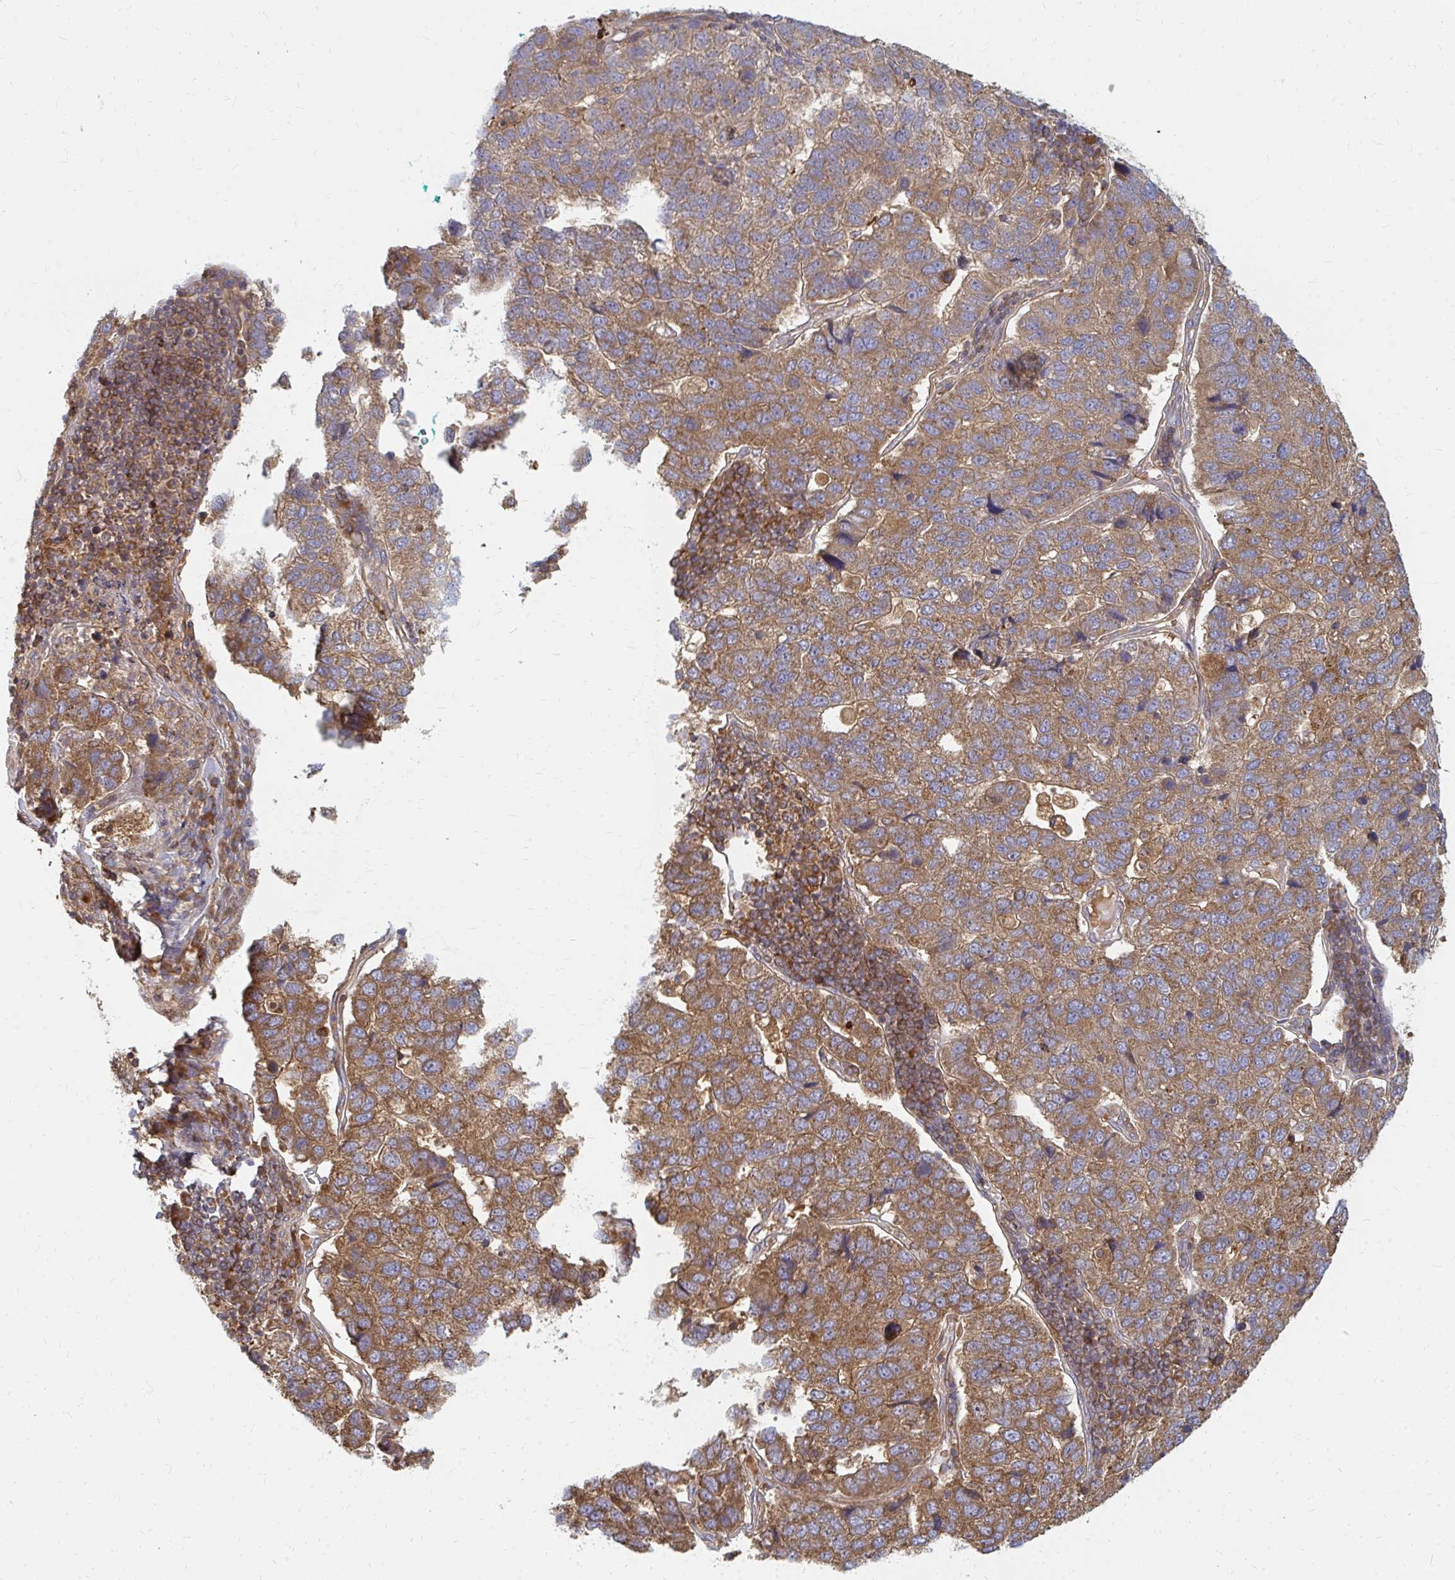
{"staining": {"intensity": "moderate", "quantity": ">75%", "location": "cytoplasmic/membranous"}, "tissue": "pancreatic cancer", "cell_type": "Tumor cells", "image_type": "cancer", "snomed": [{"axis": "morphology", "description": "Adenocarcinoma, NOS"}, {"axis": "topography", "description": "Pancreas"}], "caption": "IHC (DAB) staining of human pancreatic cancer (adenocarcinoma) reveals moderate cytoplasmic/membranous protein positivity in approximately >75% of tumor cells.", "gene": "ZNF285", "patient": {"sex": "female", "age": 61}}